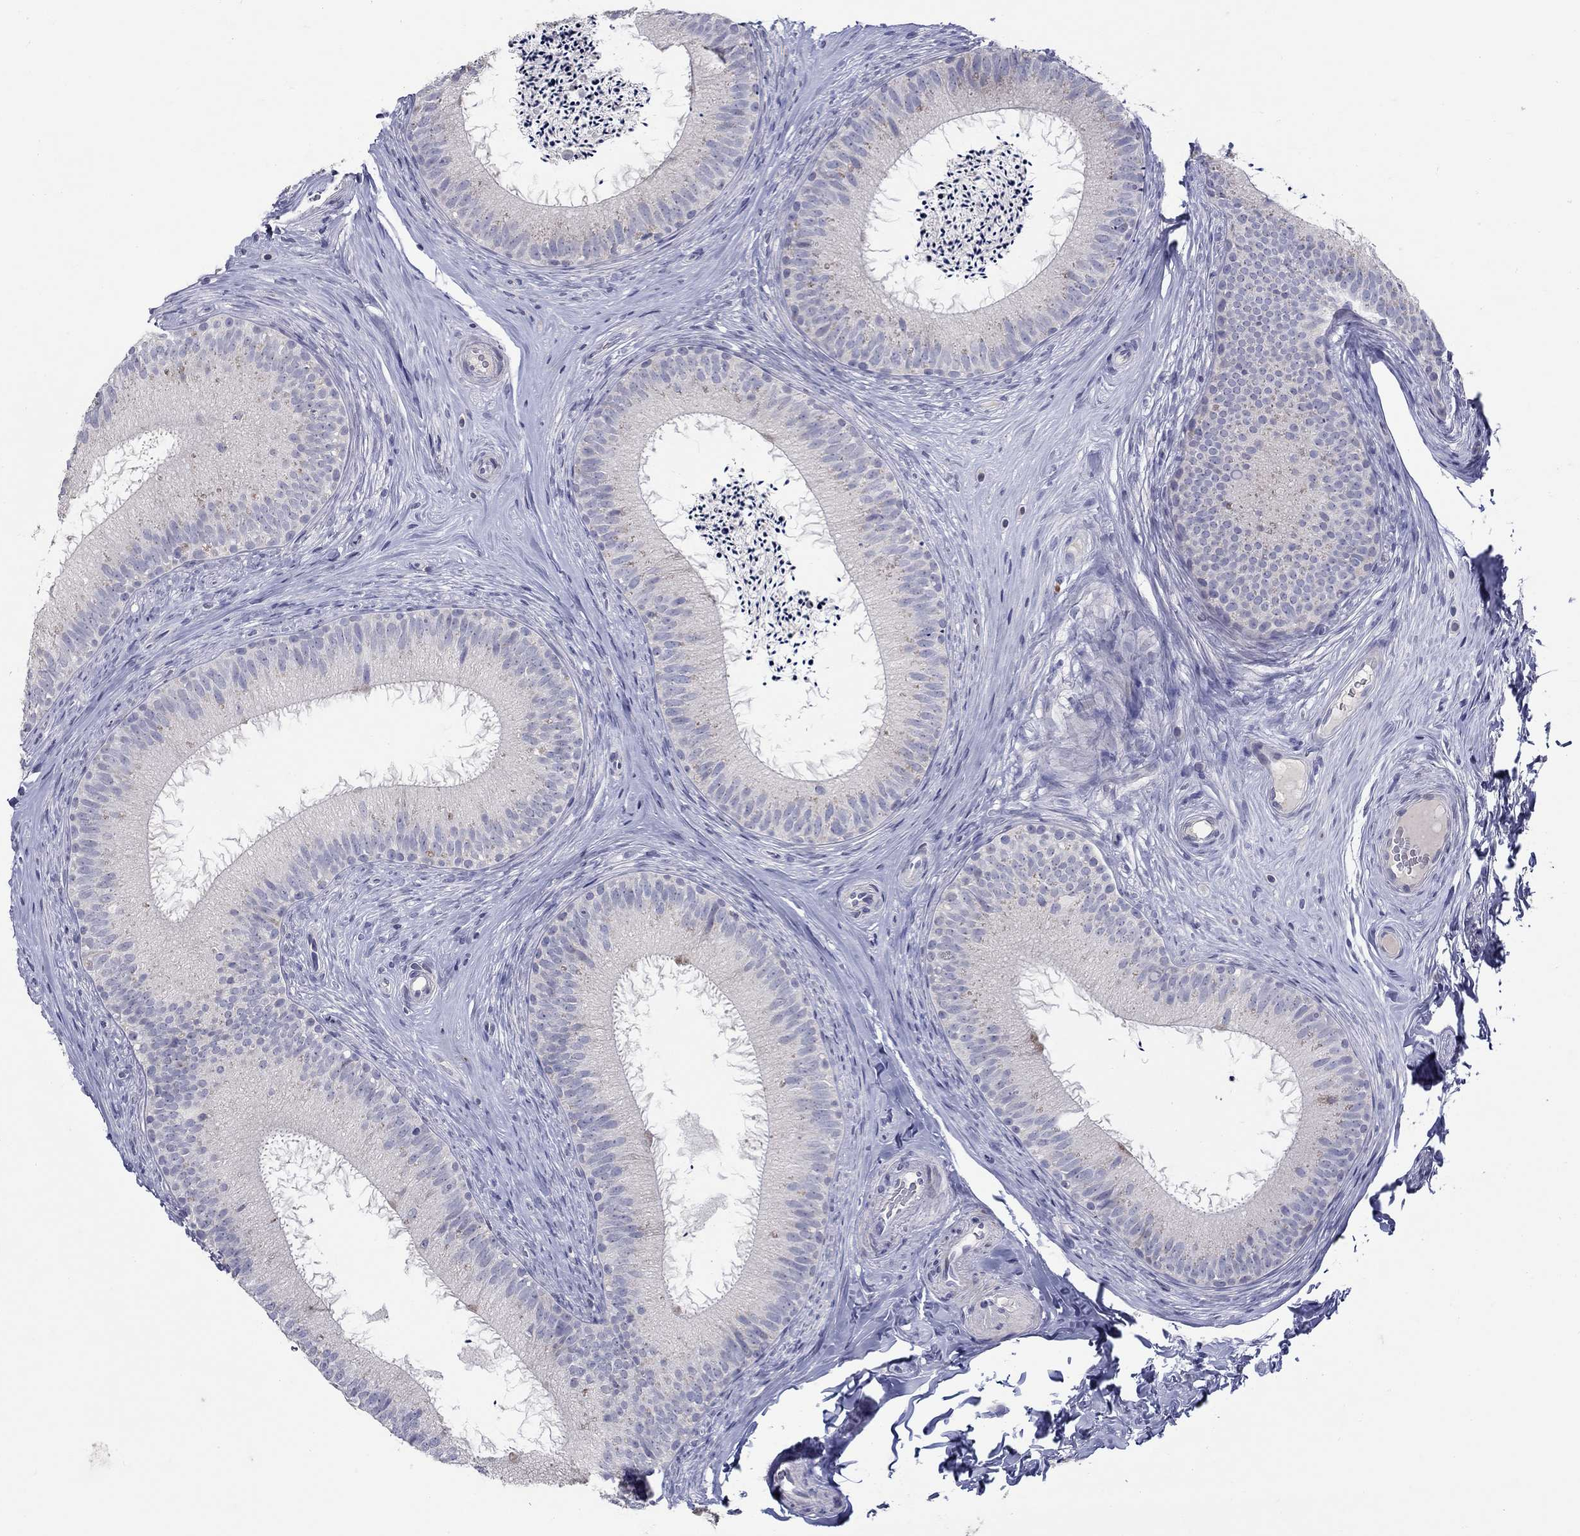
{"staining": {"intensity": "negative", "quantity": "none", "location": "none"}, "tissue": "epididymis", "cell_type": "Glandular cells", "image_type": "normal", "snomed": [{"axis": "morphology", "description": "Normal tissue, NOS"}, {"axis": "morphology", "description": "Carcinoma, Embryonal, NOS"}, {"axis": "topography", "description": "Testis"}, {"axis": "topography", "description": "Epididymis"}], "caption": "Immunohistochemistry micrograph of normal epididymis stained for a protein (brown), which reveals no staining in glandular cells. Brightfield microscopy of immunohistochemistry stained with DAB (3,3'-diaminobenzidine) (brown) and hematoxylin (blue), captured at high magnification.", "gene": "HMX2", "patient": {"sex": "male", "age": 24}}